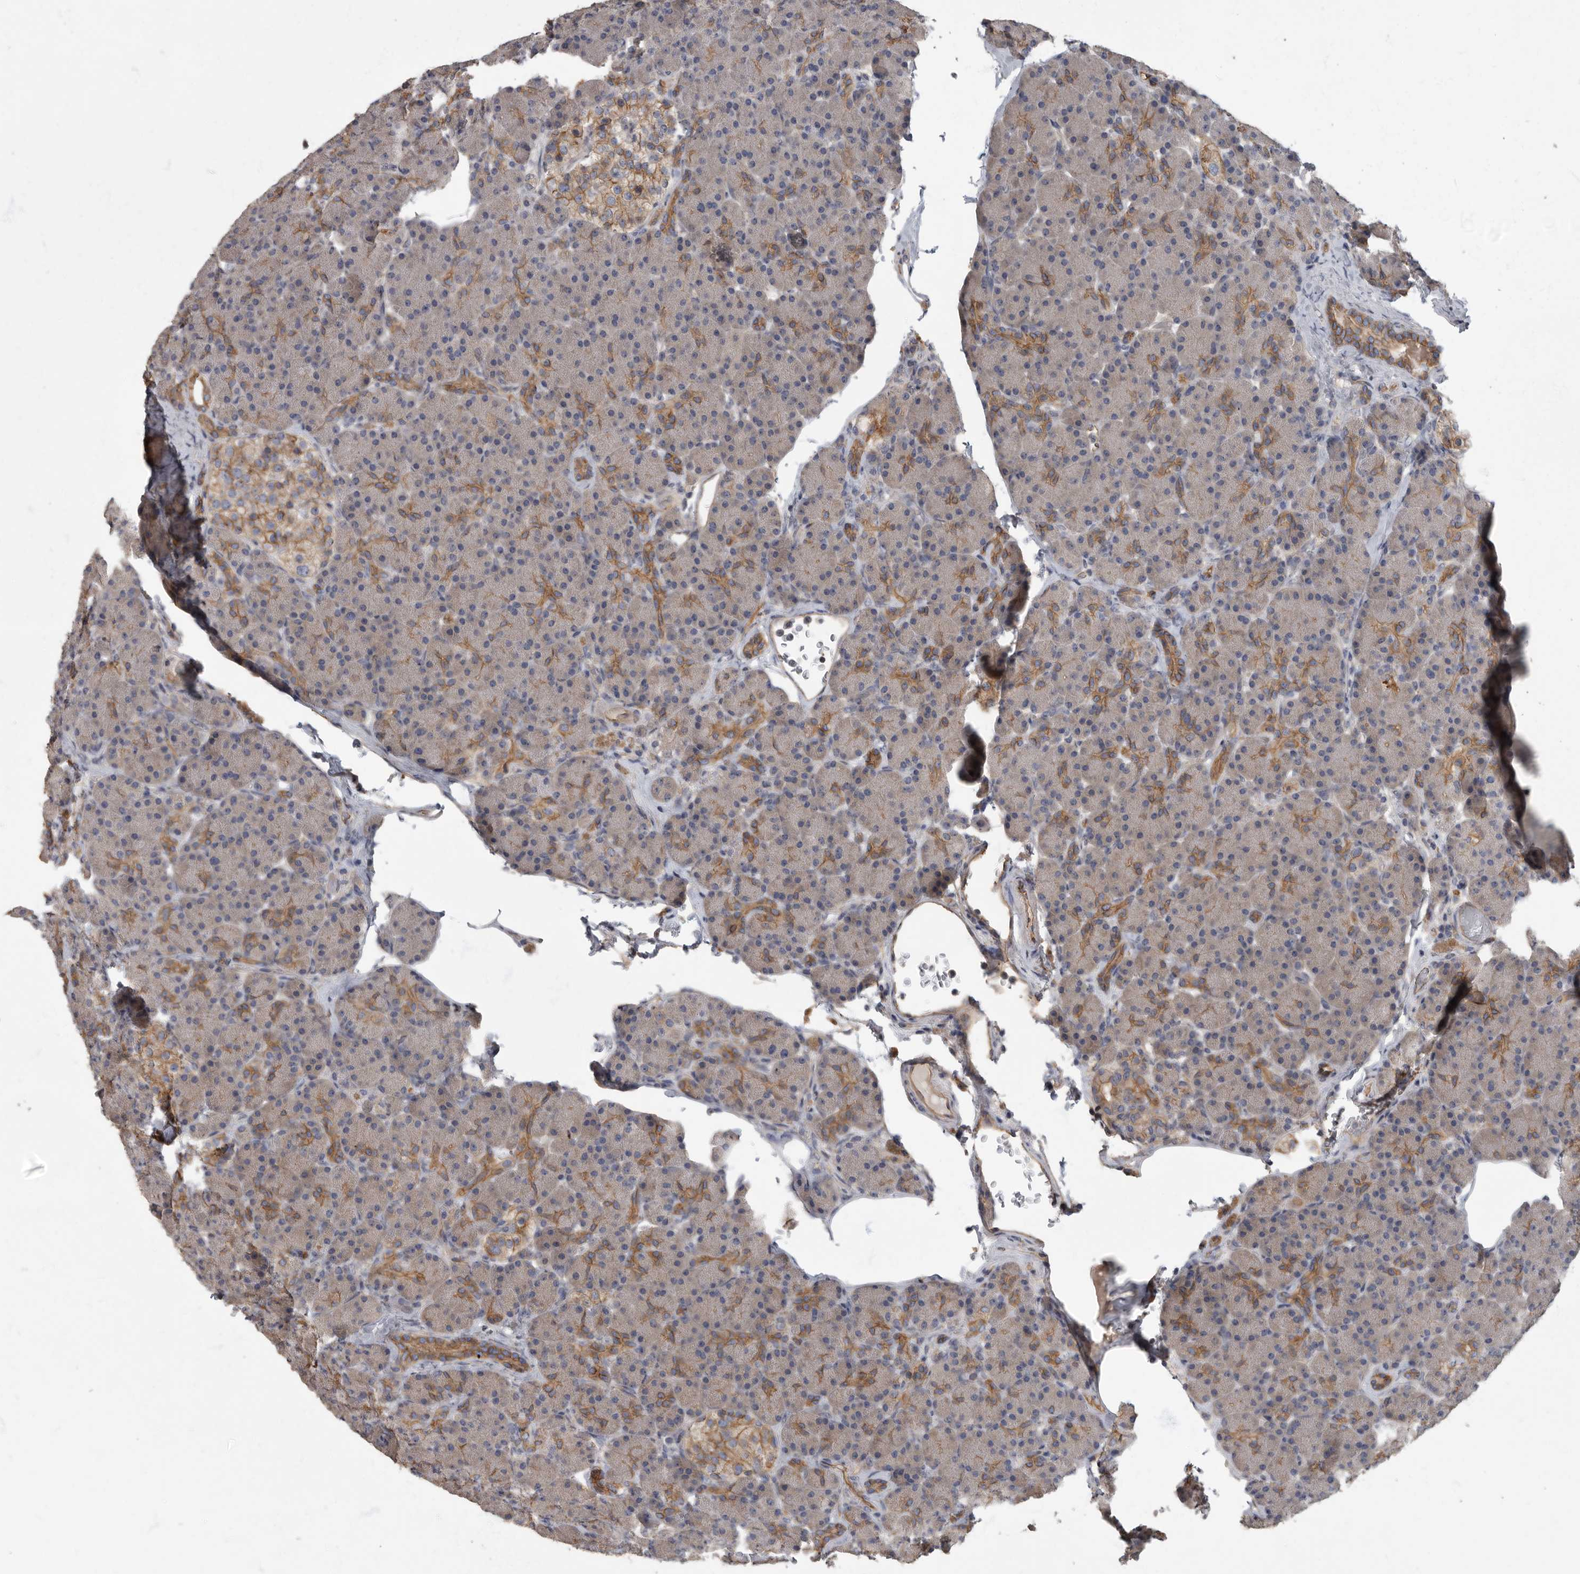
{"staining": {"intensity": "moderate", "quantity": "<25%", "location": "cytoplasmic/membranous"}, "tissue": "pancreas", "cell_type": "Exocrine glandular cells", "image_type": "normal", "snomed": [{"axis": "morphology", "description": "Normal tissue, NOS"}, {"axis": "topography", "description": "Pancreas"}], "caption": "Benign pancreas was stained to show a protein in brown. There is low levels of moderate cytoplasmic/membranous positivity in approximately <25% of exocrine glandular cells.", "gene": "PDK1", "patient": {"sex": "female", "age": 43}}